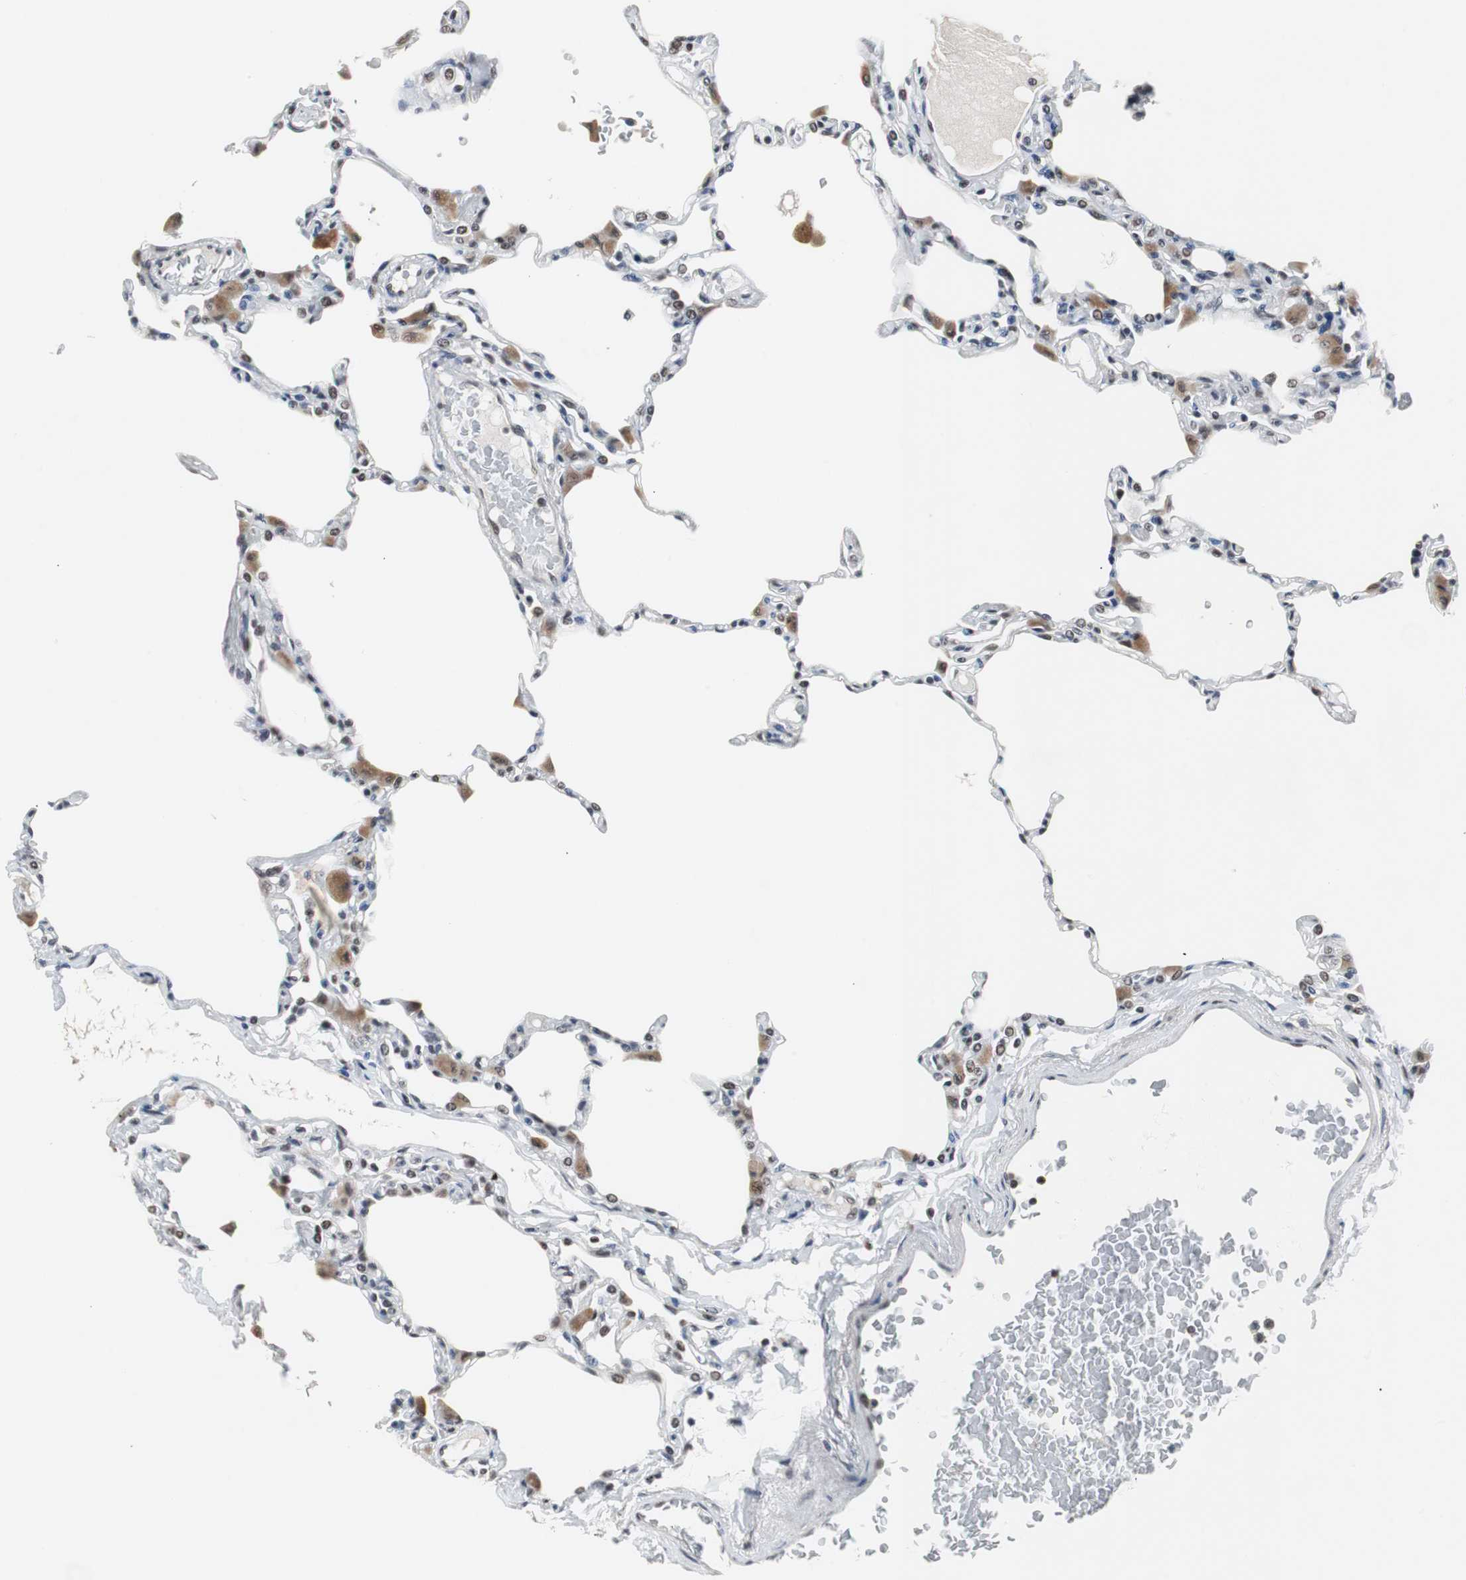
{"staining": {"intensity": "moderate", "quantity": "25%-75%", "location": "nuclear"}, "tissue": "lung", "cell_type": "Alveolar cells", "image_type": "normal", "snomed": [{"axis": "morphology", "description": "Normal tissue, NOS"}, {"axis": "topography", "description": "Lung"}], "caption": "Immunohistochemical staining of benign lung shows medium levels of moderate nuclear staining in about 25%-75% of alveolar cells. (Brightfield microscopy of DAB IHC at high magnification).", "gene": "TAF7", "patient": {"sex": "female", "age": 49}}